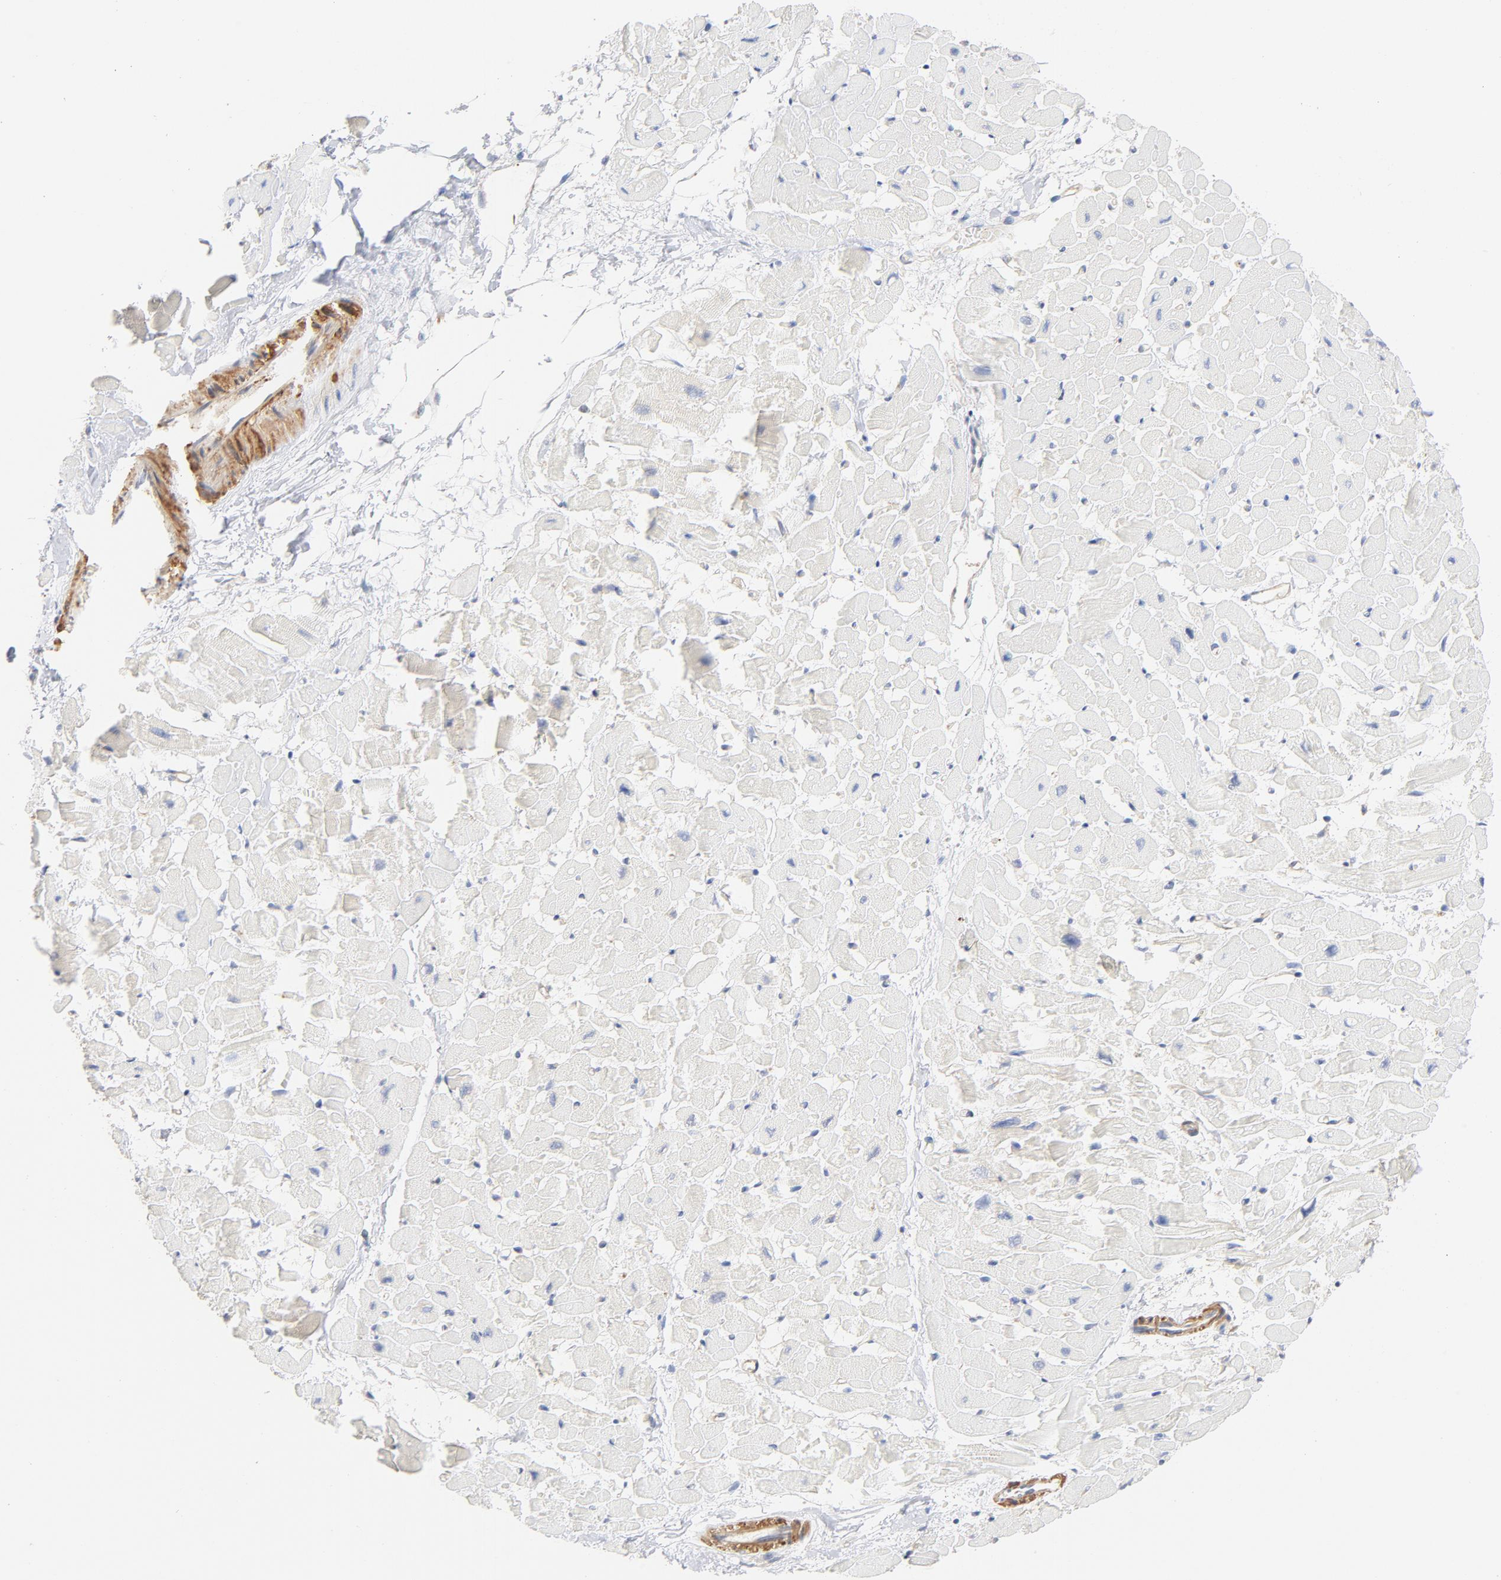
{"staining": {"intensity": "negative", "quantity": "none", "location": "none"}, "tissue": "heart muscle", "cell_type": "Cardiomyocytes", "image_type": "normal", "snomed": [{"axis": "morphology", "description": "Normal tissue, NOS"}, {"axis": "topography", "description": "Heart"}], "caption": "Cardiomyocytes are negative for brown protein staining in normal heart muscle. (DAB IHC, high magnification).", "gene": "STRN3", "patient": {"sex": "male", "age": 45}}